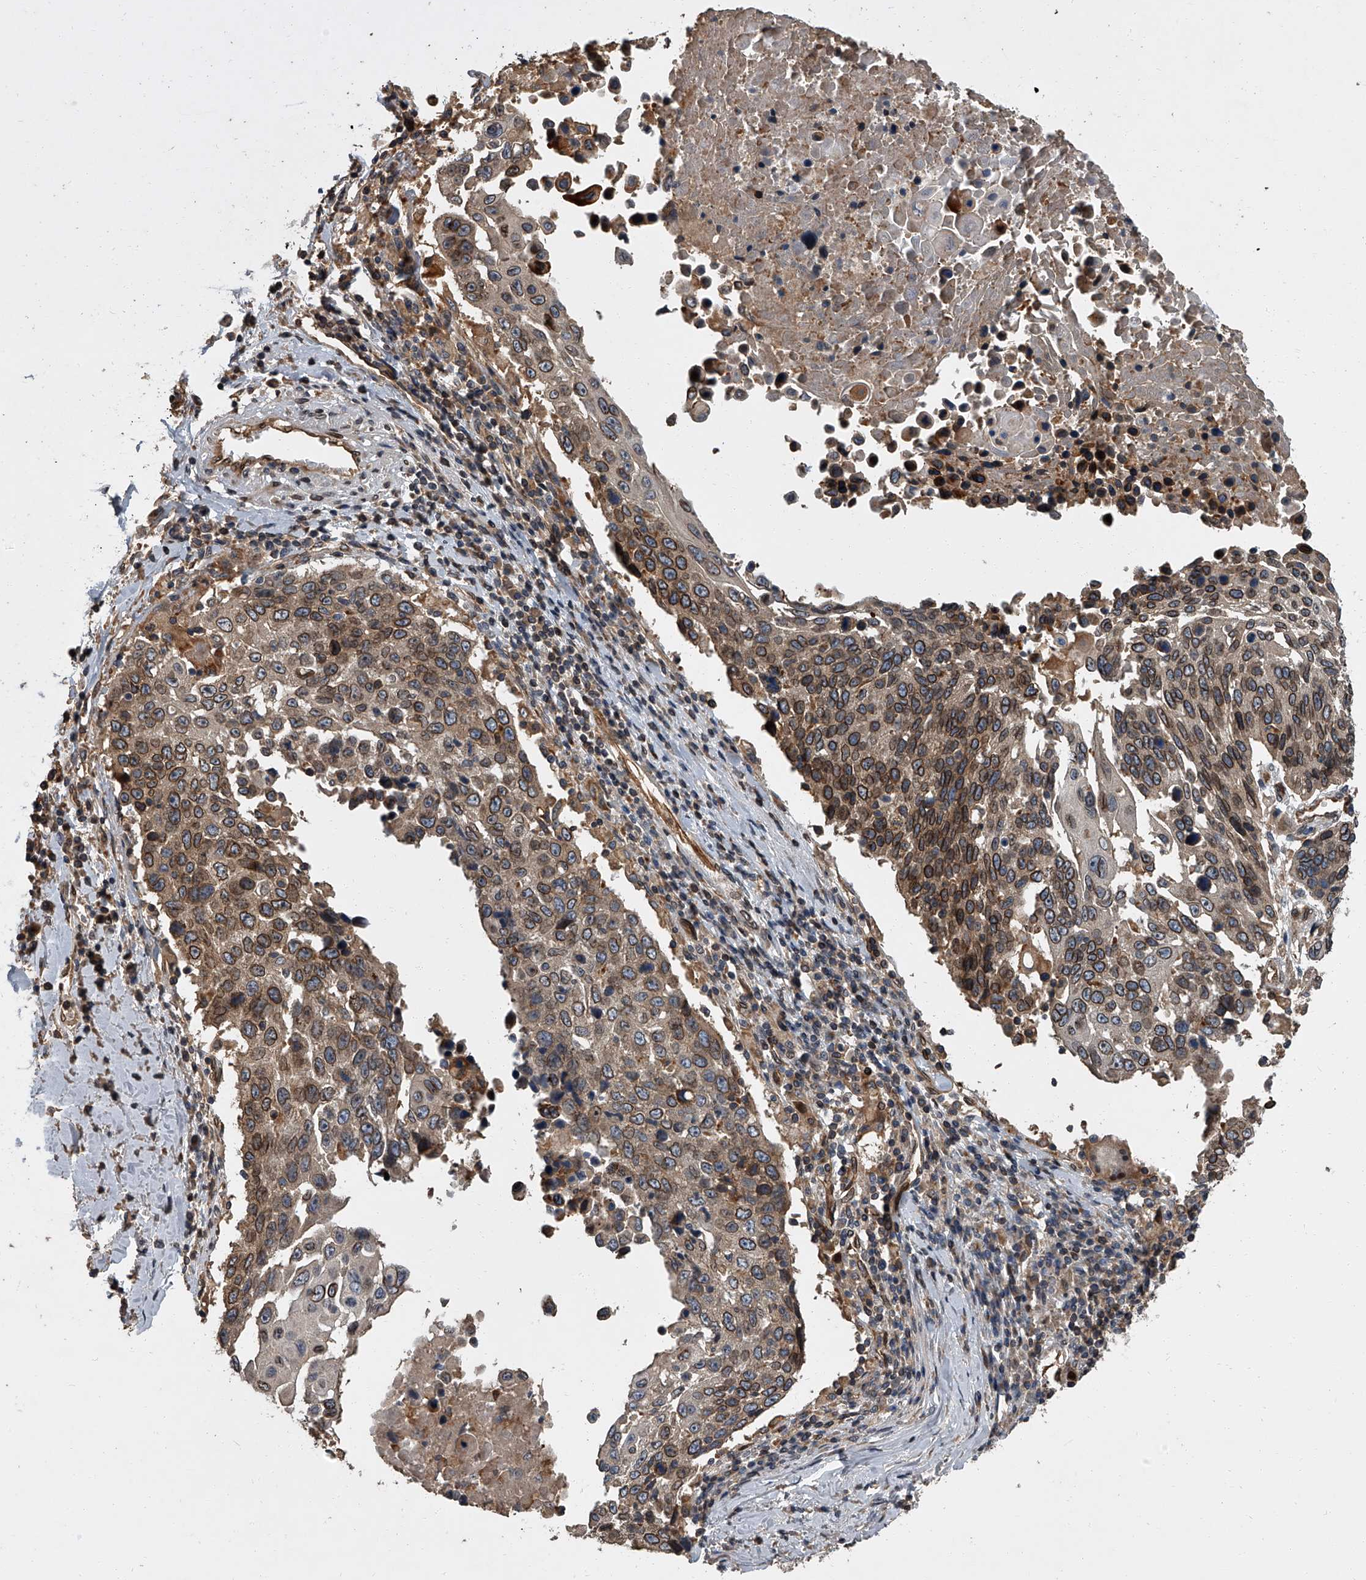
{"staining": {"intensity": "moderate", "quantity": ">75%", "location": "cytoplasmic/membranous,nuclear"}, "tissue": "lung cancer", "cell_type": "Tumor cells", "image_type": "cancer", "snomed": [{"axis": "morphology", "description": "Squamous cell carcinoma, NOS"}, {"axis": "topography", "description": "Lung"}], "caption": "Immunohistochemical staining of human lung squamous cell carcinoma reveals moderate cytoplasmic/membranous and nuclear protein expression in approximately >75% of tumor cells. (DAB (3,3'-diaminobenzidine) IHC with brightfield microscopy, high magnification).", "gene": "LRRC8C", "patient": {"sex": "male", "age": 66}}